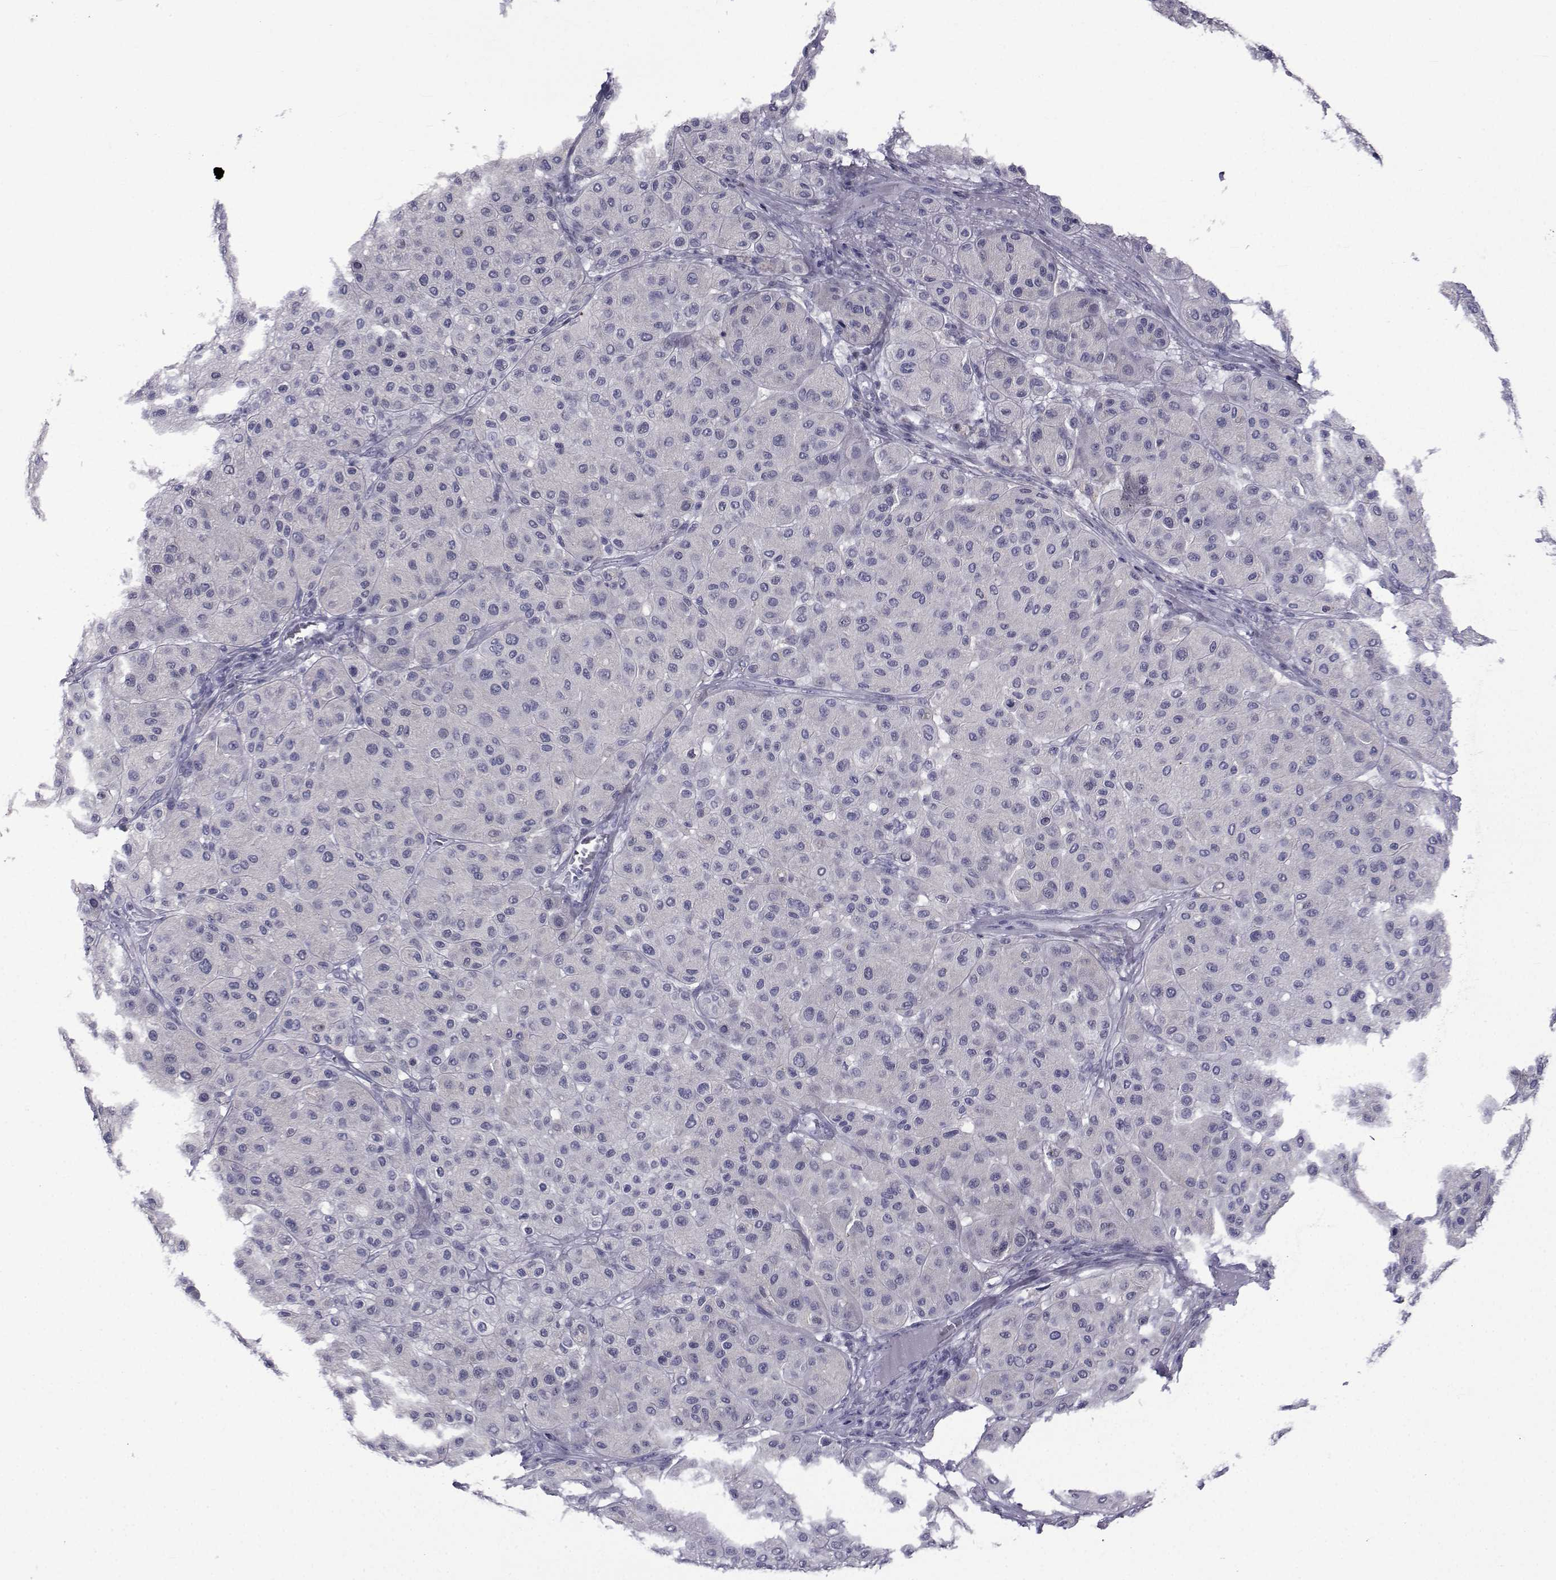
{"staining": {"intensity": "negative", "quantity": "none", "location": "none"}, "tissue": "melanoma", "cell_type": "Tumor cells", "image_type": "cancer", "snomed": [{"axis": "morphology", "description": "Malignant melanoma, Metastatic site"}, {"axis": "topography", "description": "Smooth muscle"}], "caption": "Tumor cells are negative for protein expression in human malignant melanoma (metastatic site).", "gene": "PDE6H", "patient": {"sex": "male", "age": 41}}